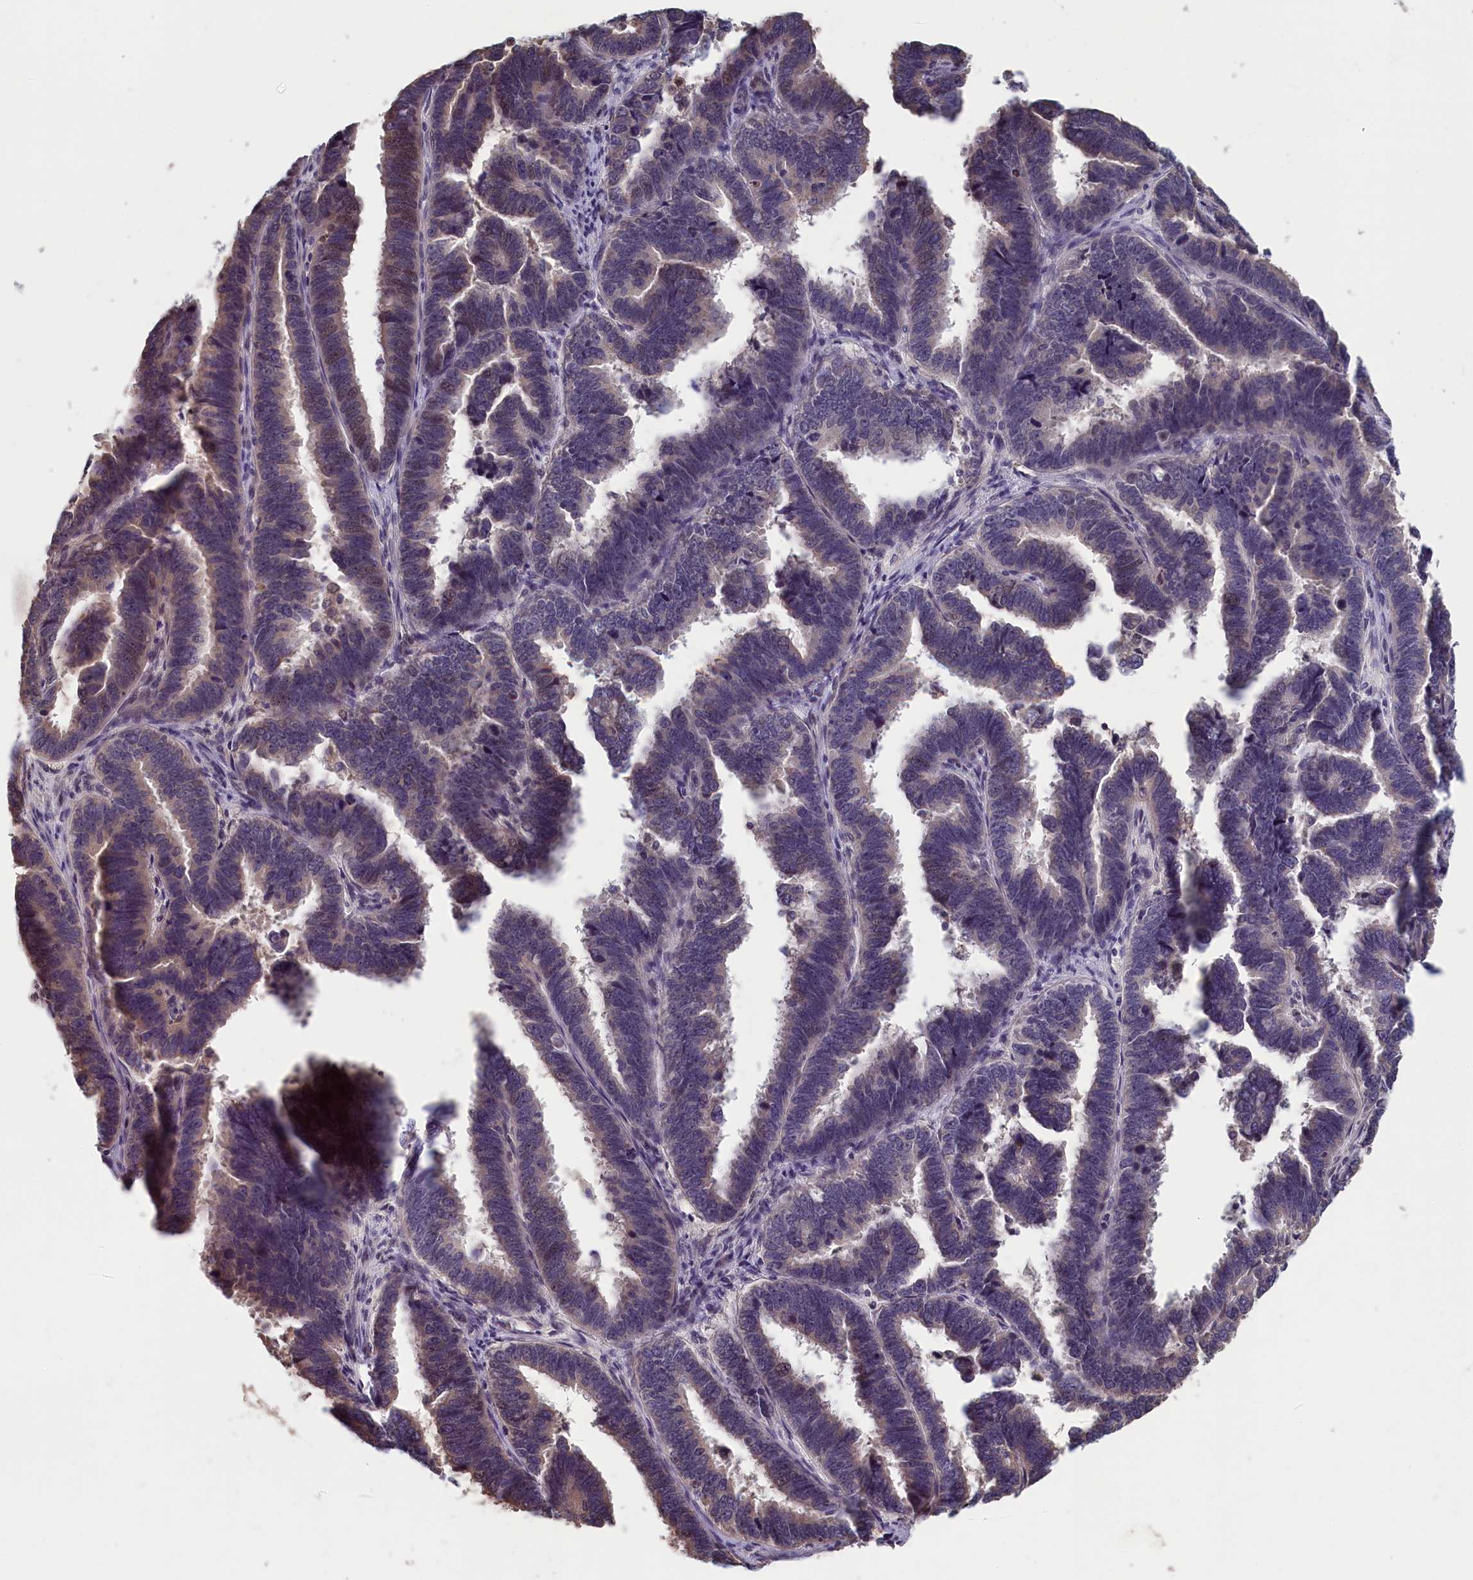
{"staining": {"intensity": "weak", "quantity": "<25%", "location": "nuclear"}, "tissue": "endometrial cancer", "cell_type": "Tumor cells", "image_type": "cancer", "snomed": [{"axis": "morphology", "description": "Adenocarcinoma, NOS"}, {"axis": "topography", "description": "Endometrium"}], "caption": "Tumor cells show no significant protein staining in endometrial cancer.", "gene": "TMEM116", "patient": {"sex": "female", "age": 75}}